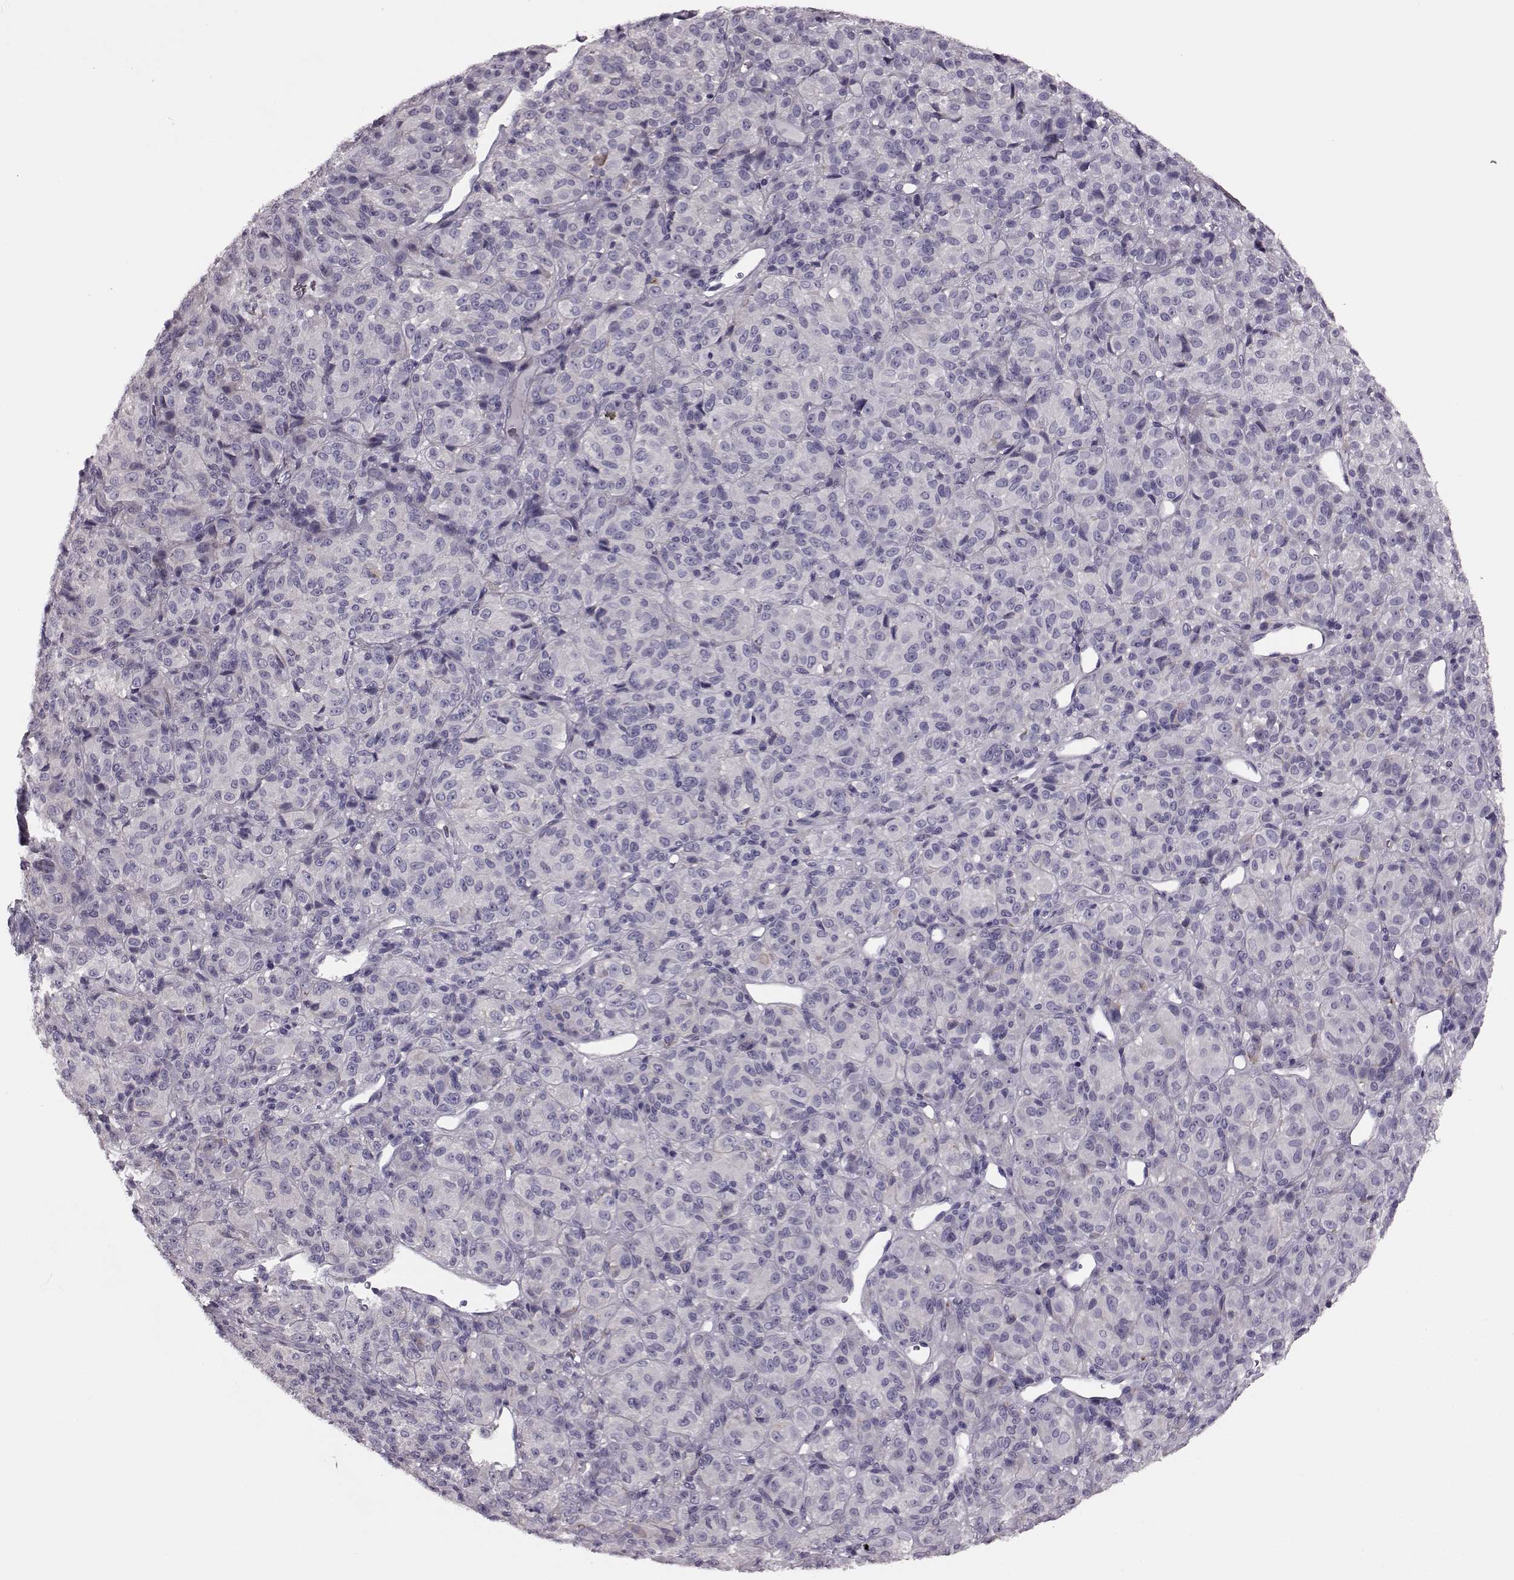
{"staining": {"intensity": "negative", "quantity": "none", "location": "none"}, "tissue": "melanoma", "cell_type": "Tumor cells", "image_type": "cancer", "snomed": [{"axis": "morphology", "description": "Malignant melanoma, Metastatic site"}, {"axis": "topography", "description": "Brain"}], "caption": "Tumor cells are negative for protein expression in human malignant melanoma (metastatic site).", "gene": "SNTG1", "patient": {"sex": "female", "age": 56}}